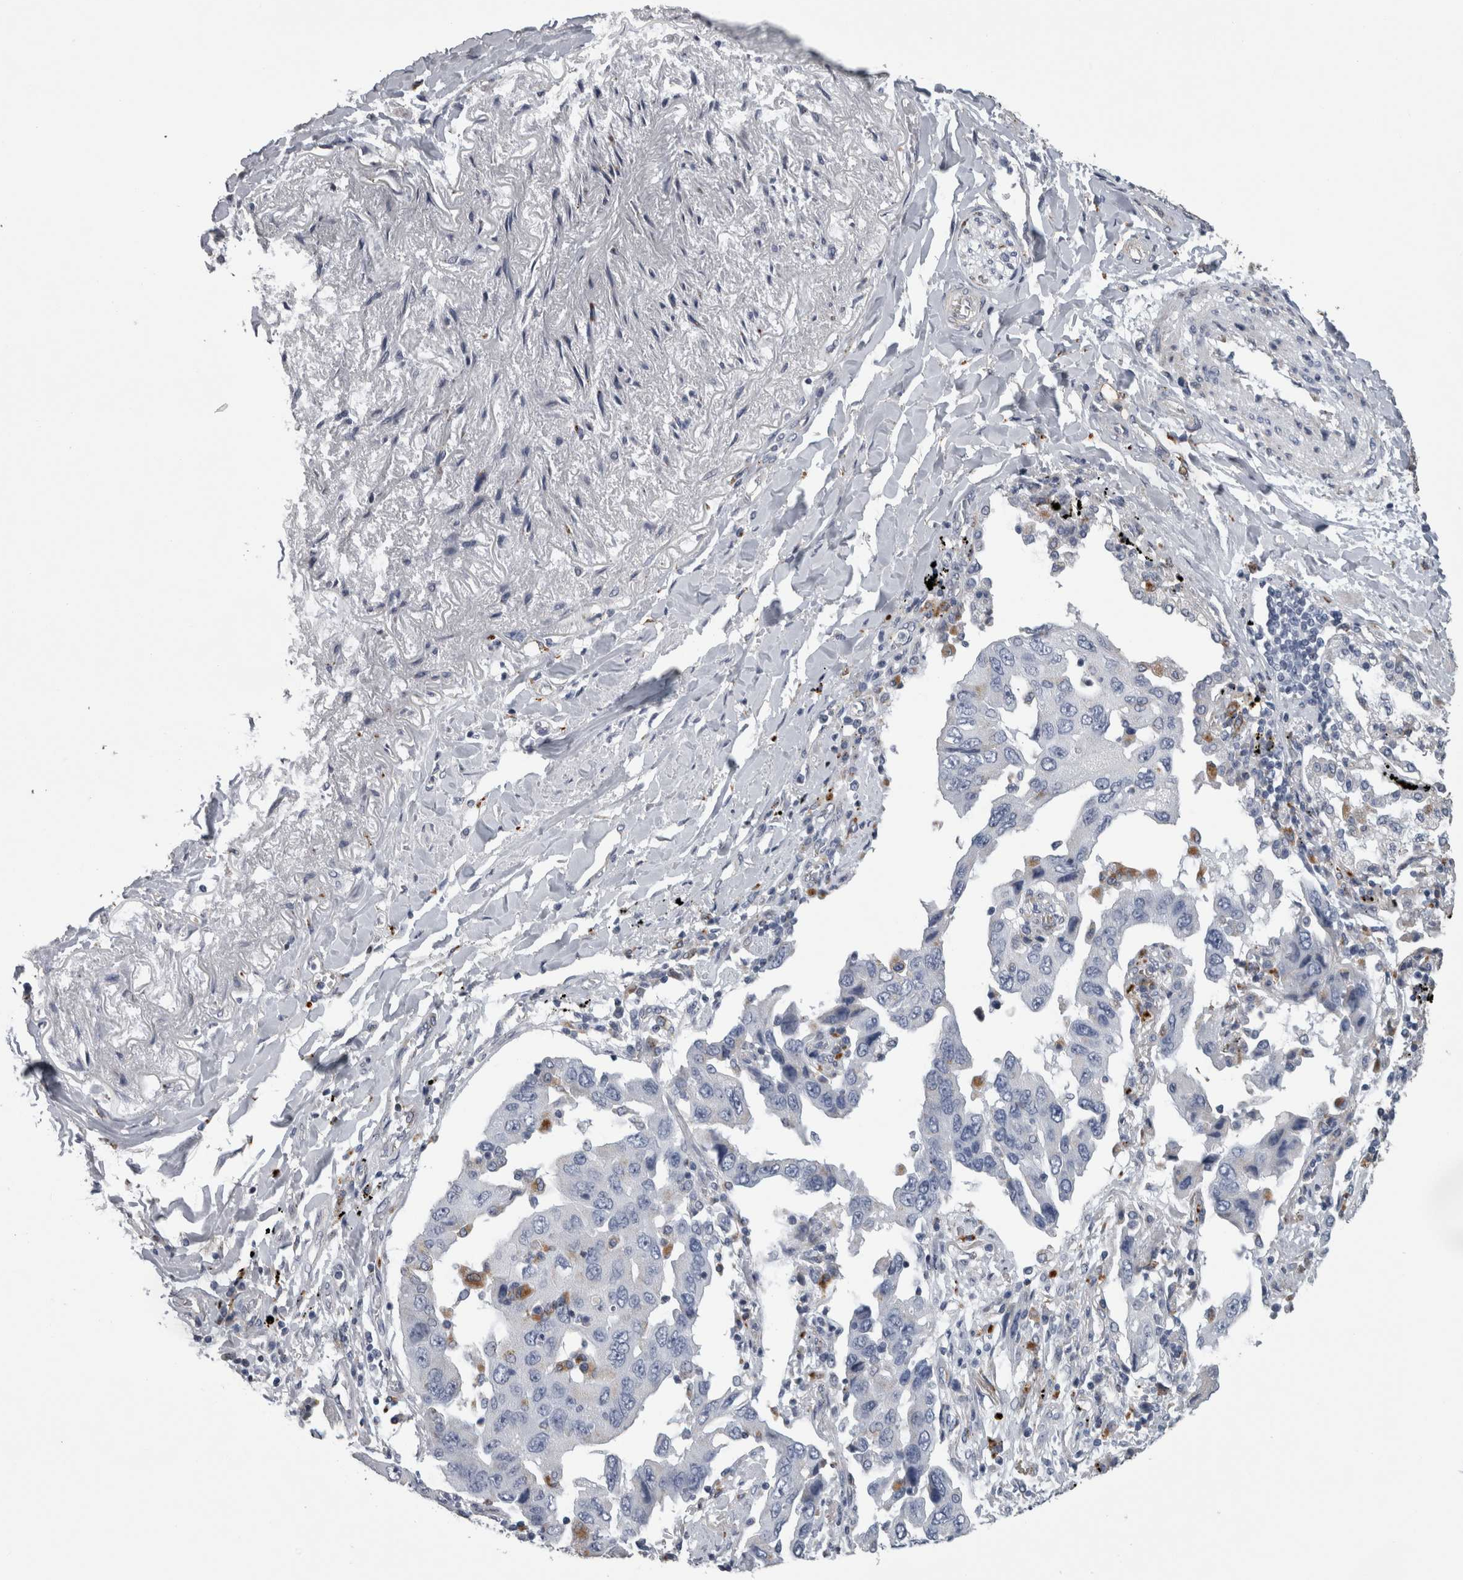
{"staining": {"intensity": "negative", "quantity": "none", "location": "none"}, "tissue": "lung cancer", "cell_type": "Tumor cells", "image_type": "cancer", "snomed": [{"axis": "morphology", "description": "Adenocarcinoma, NOS"}, {"axis": "topography", "description": "Lung"}], "caption": "This histopathology image is of adenocarcinoma (lung) stained with immunohistochemistry to label a protein in brown with the nuclei are counter-stained blue. There is no staining in tumor cells.", "gene": "DPP7", "patient": {"sex": "female", "age": 65}}